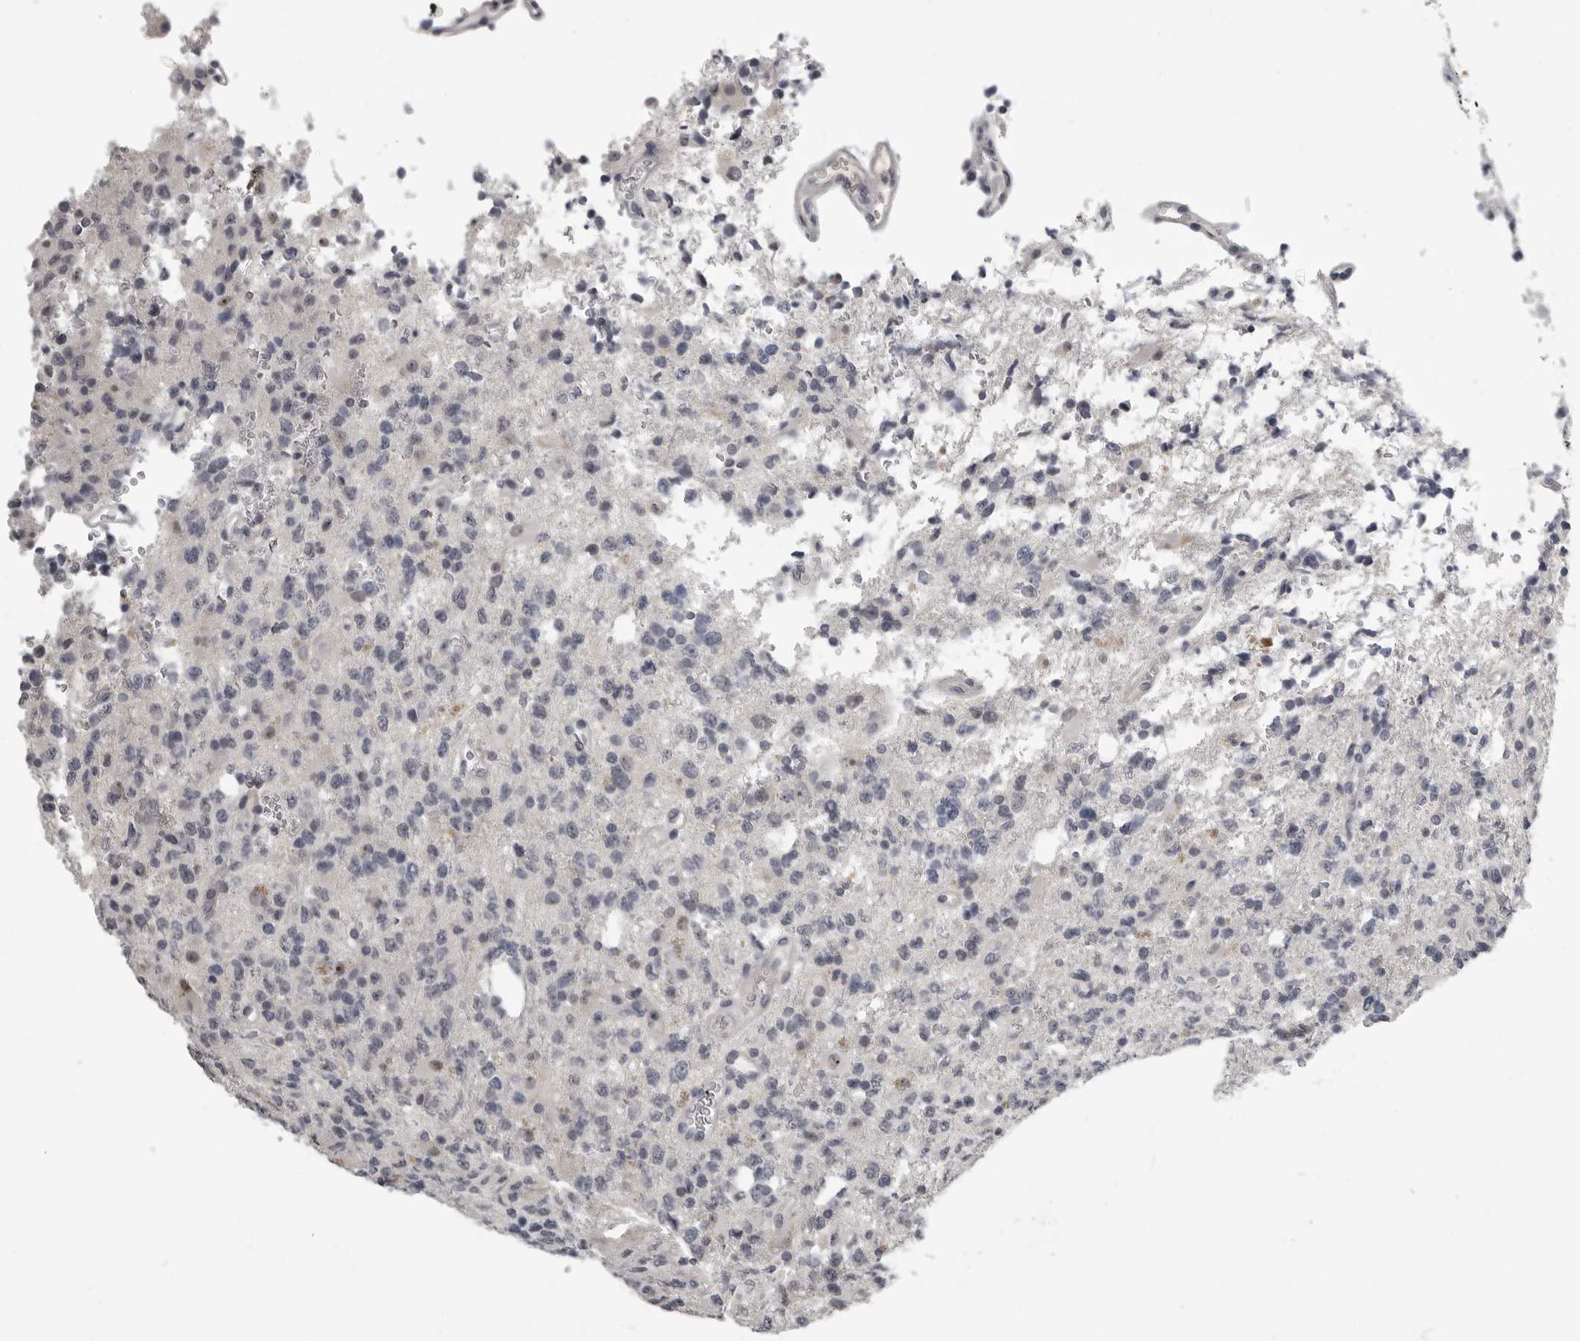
{"staining": {"intensity": "negative", "quantity": "none", "location": "none"}, "tissue": "glioma", "cell_type": "Tumor cells", "image_type": "cancer", "snomed": [{"axis": "morphology", "description": "Glioma, malignant, High grade"}, {"axis": "topography", "description": "Brain"}], "caption": "There is no significant staining in tumor cells of glioma.", "gene": "MRTO4", "patient": {"sex": "female", "age": 62}}